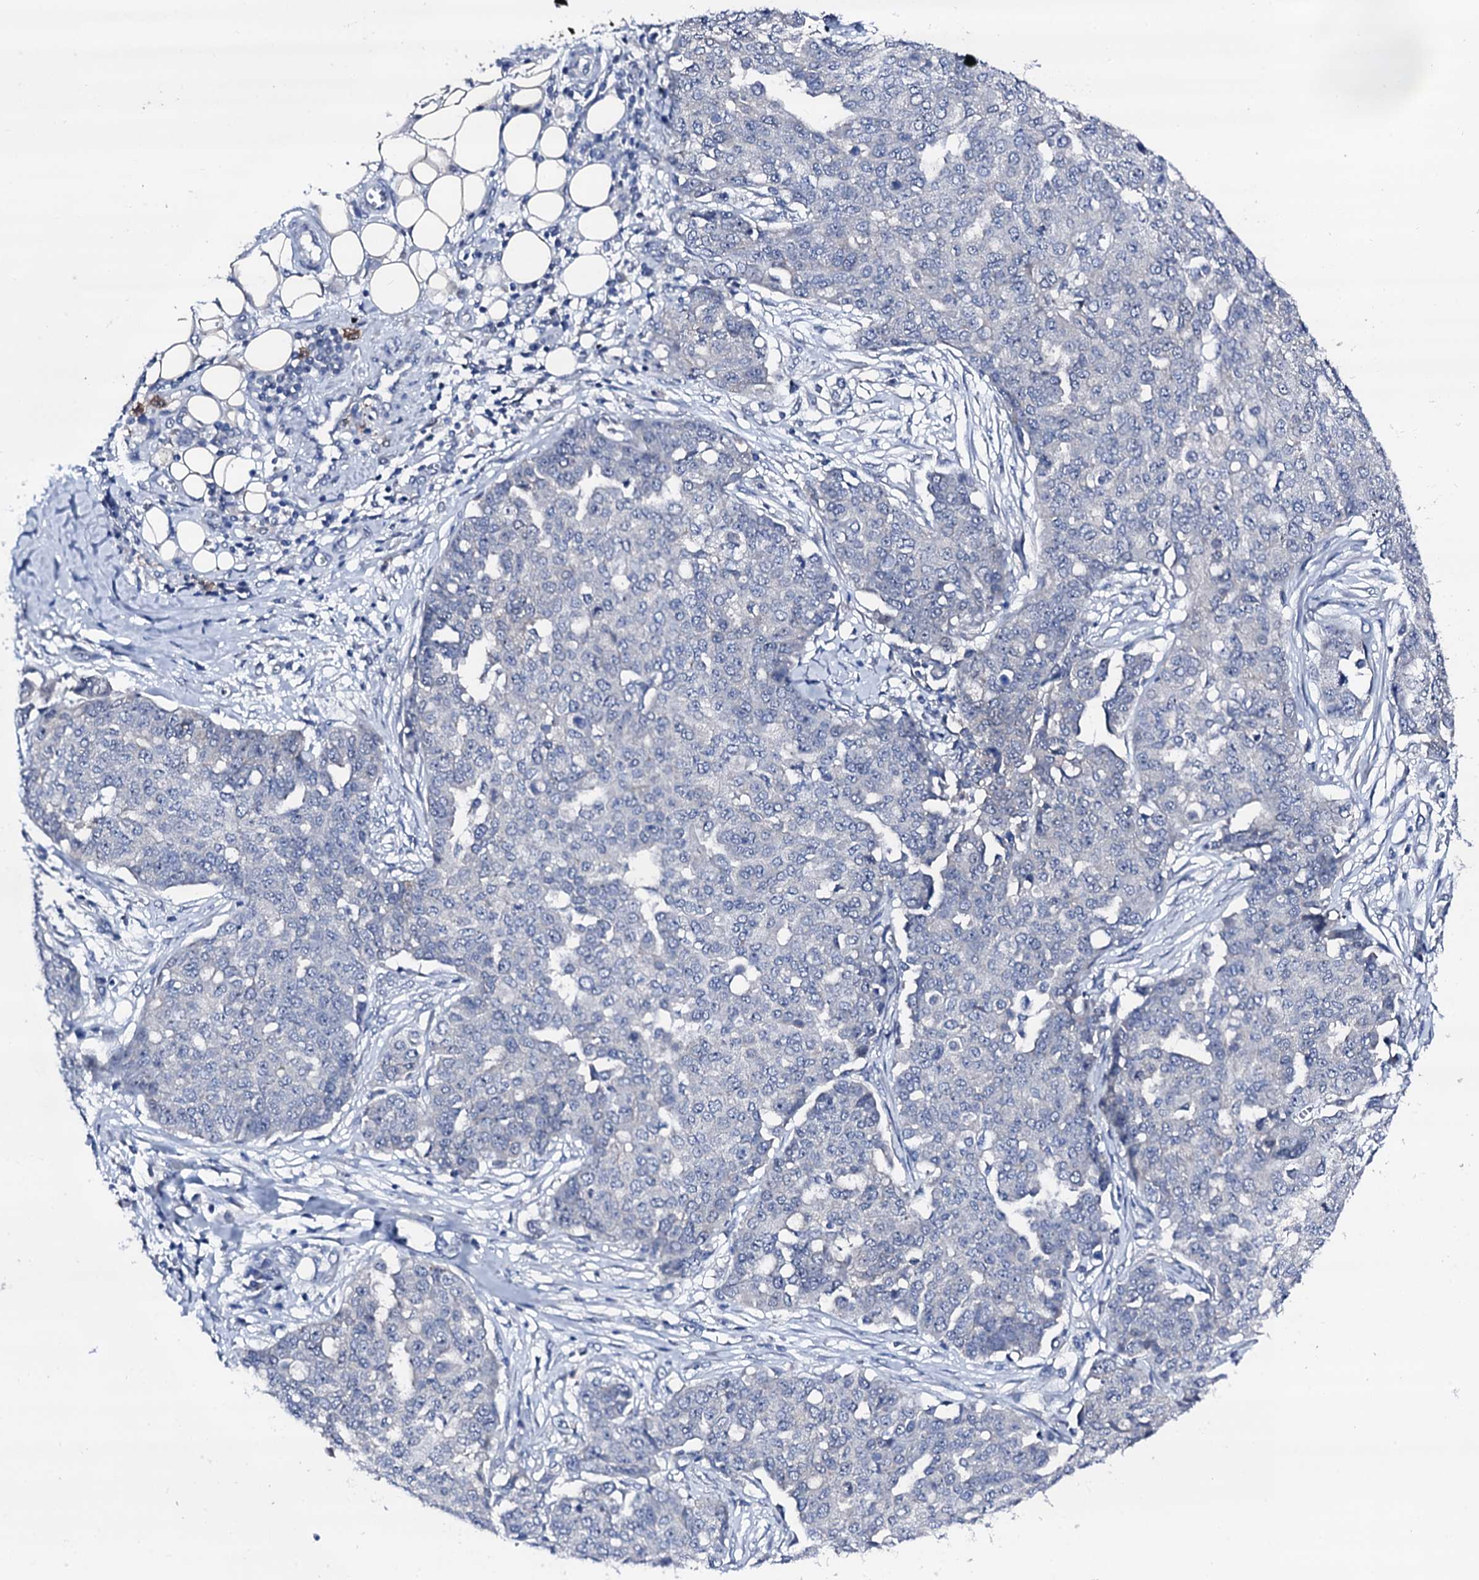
{"staining": {"intensity": "negative", "quantity": "none", "location": "none"}, "tissue": "ovarian cancer", "cell_type": "Tumor cells", "image_type": "cancer", "snomed": [{"axis": "morphology", "description": "Cystadenocarcinoma, serous, NOS"}, {"axis": "topography", "description": "Soft tissue"}, {"axis": "topography", "description": "Ovary"}], "caption": "A histopathology image of human ovarian serous cystadenocarcinoma is negative for staining in tumor cells. (Immunohistochemistry, brightfield microscopy, high magnification).", "gene": "TRAFD1", "patient": {"sex": "female", "age": 57}}